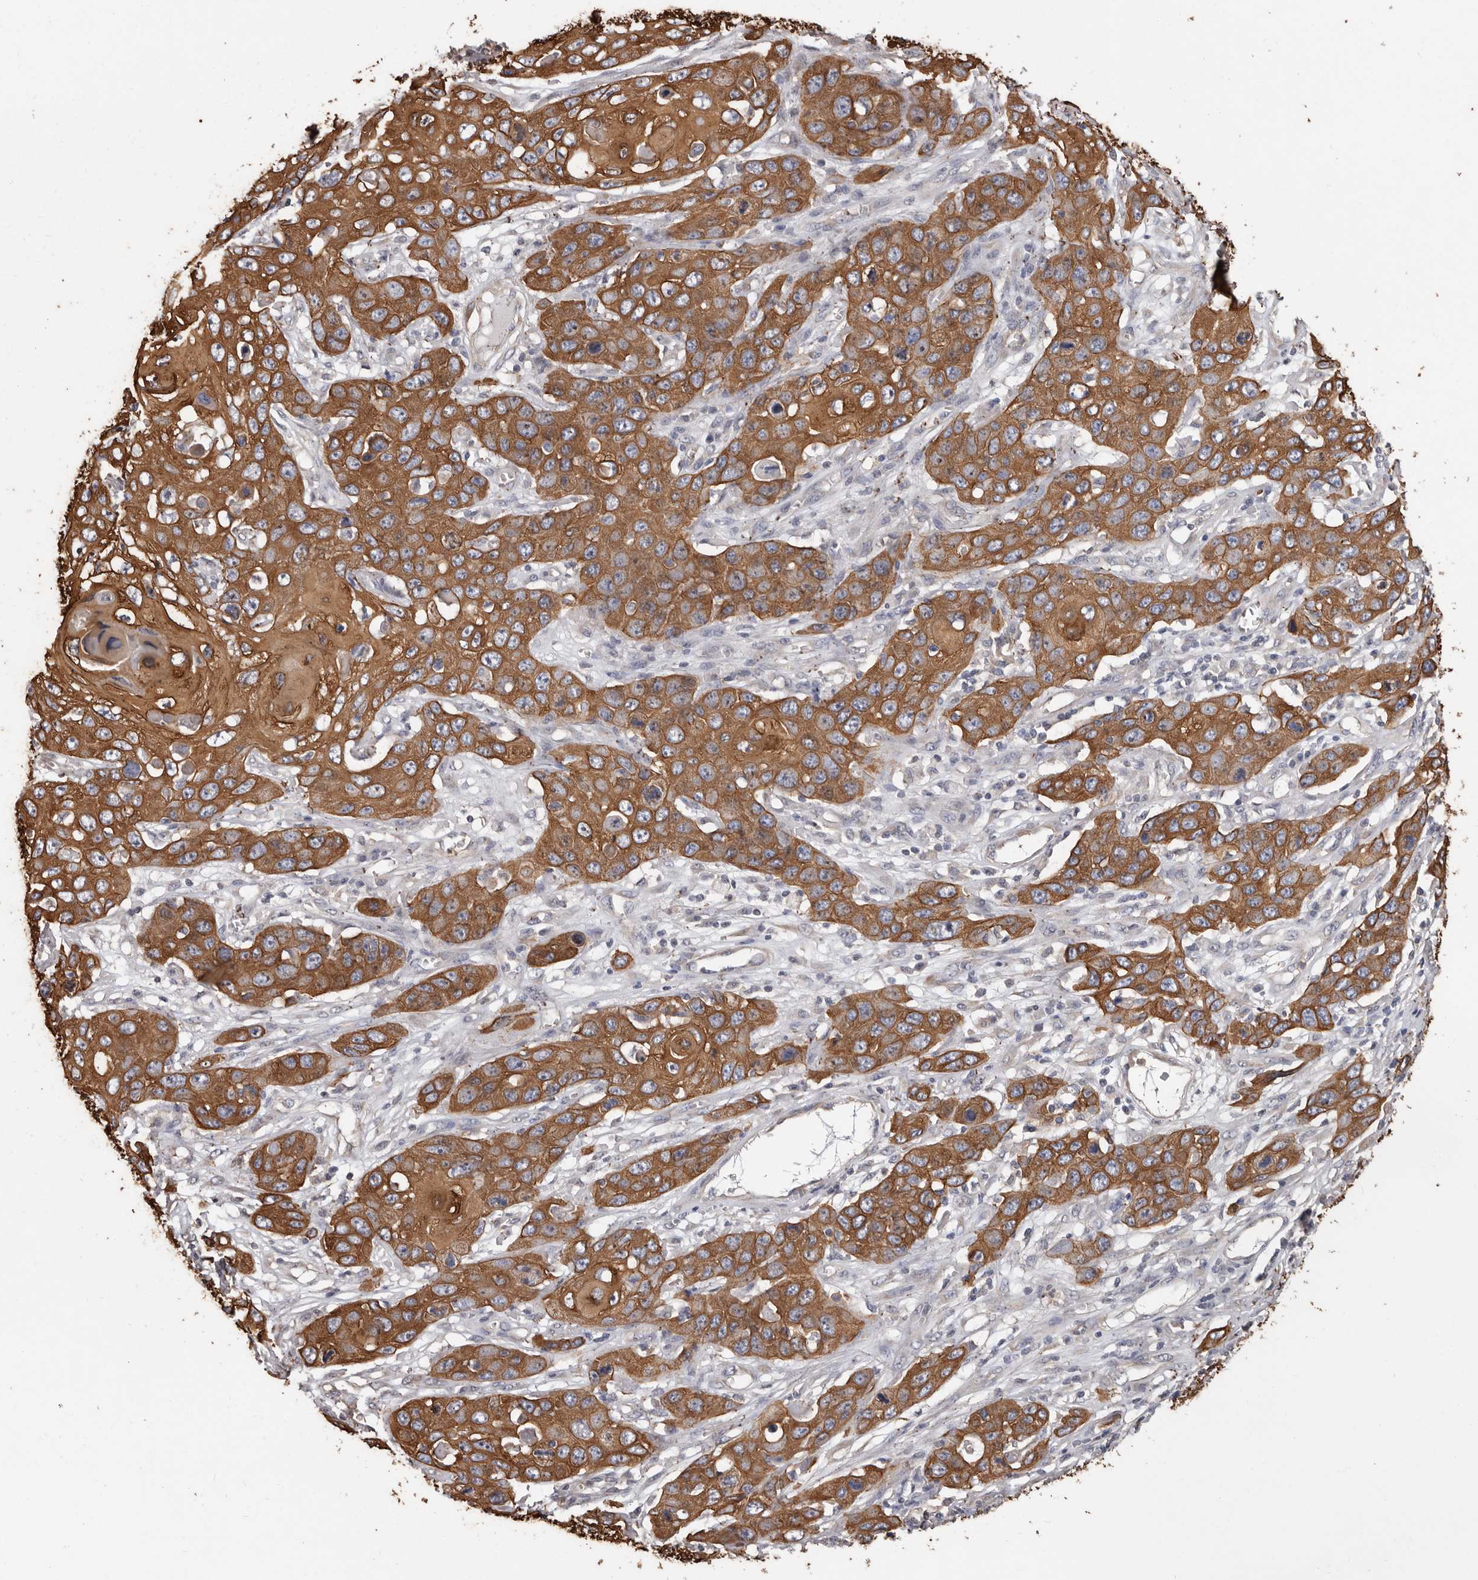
{"staining": {"intensity": "strong", "quantity": ">75%", "location": "cytoplasmic/membranous"}, "tissue": "skin cancer", "cell_type": "Tumor cells", "image_type": "cancer", "snomed": [{"axis": "morphology", "description": "Squamous cell carcinoma, NOS"}, {"axis": "topography", "description": "Skin"}], "caption": "Brown immunohistochemical staining in skin cancer shows strong cytoplasmic/membranous staining in about >75% of tumor cells. (brown staining indicates protein expression, while blue staining denotes nuclei).", "gene": "MRPL18", "patient": {"sex": "male", "age": 55}}